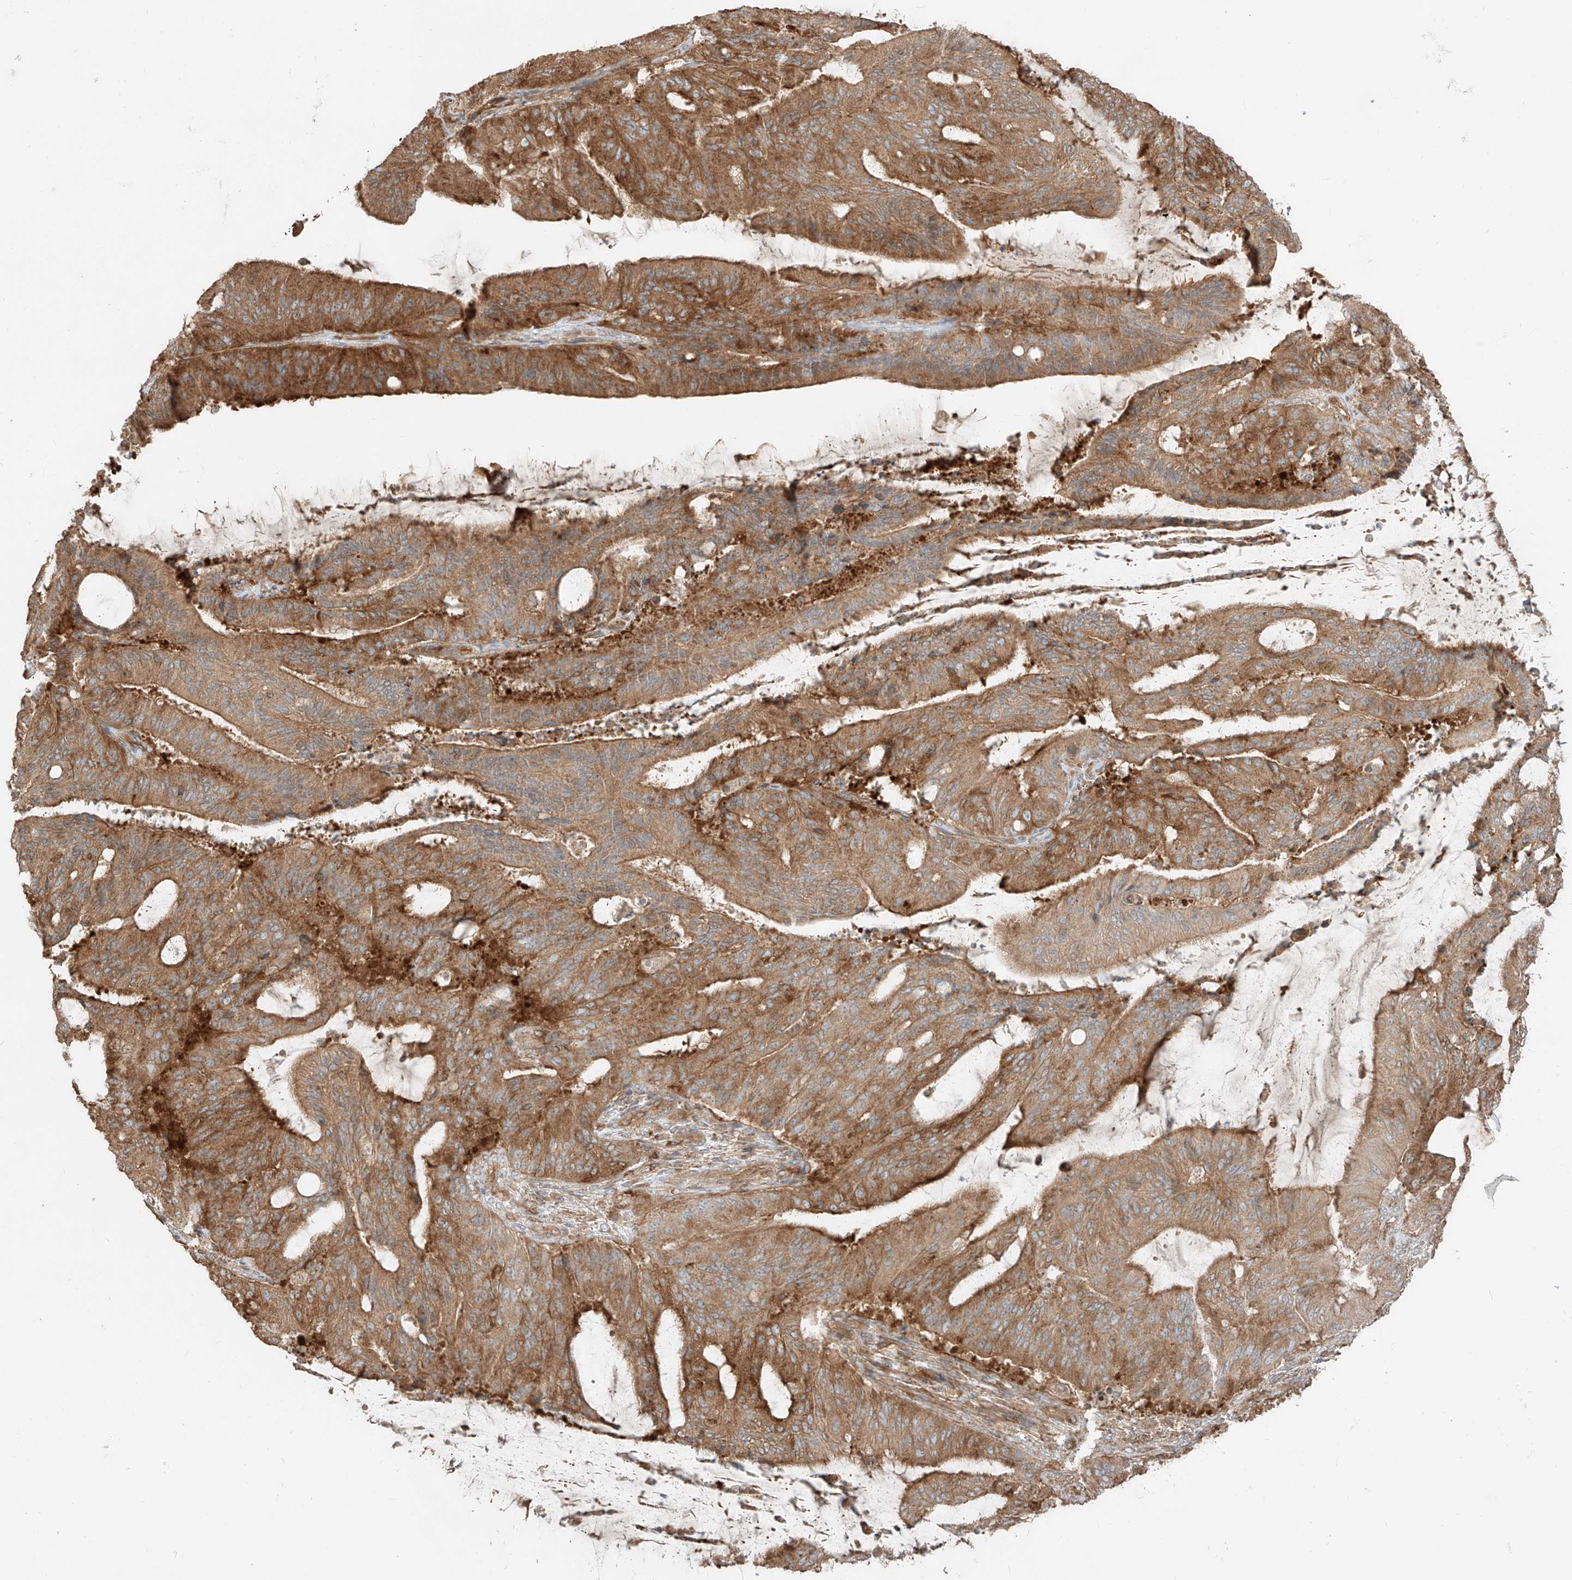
{"staining": {"intensity": "moderate", "quantity": ">75%", "location": "cytoplasmic/membranous"}, "tissue": "liver cancer", "cell_type": "Tumor cells", "image_type": "cancer", "snomed": [{"axis": "morphology", "description": "Normal tissue, NOS"}, {"axis": "morphology", "description": "Cholangiocarcinoma"}, {"axis": "topography", "description": "Liver"}, {"axis": "topography", "description": "Peripheral nerve tissue"}], "caption": "Liver cholangiocarcinoma stained with a brown dye exhibits moderate cytoplasmic/membranous positive positivity in about >75% of tumor cells.", "gene": "CCDC115", "patient": {"sex": "female", "age": 73}}